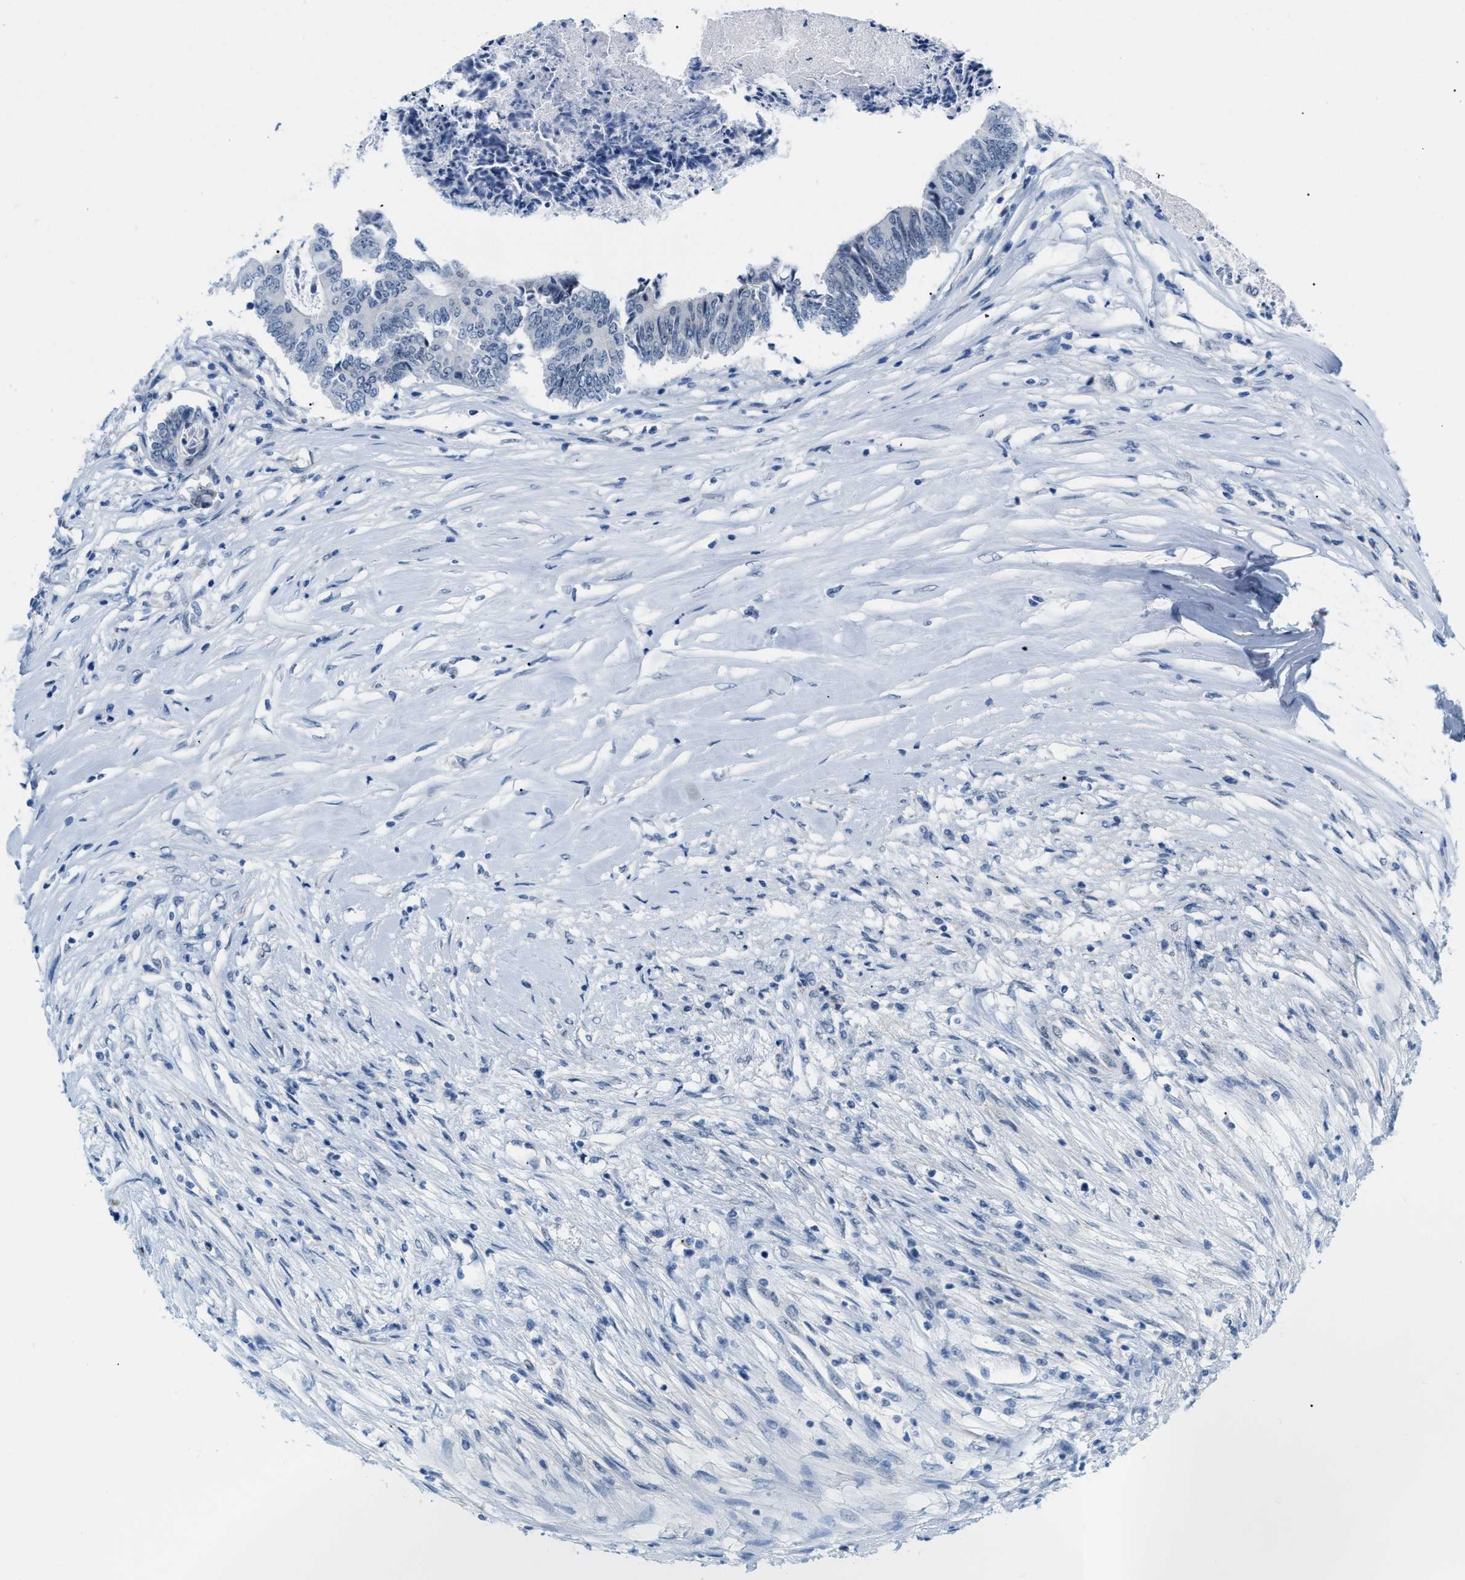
{"staining": {"intensity": "negative", "quantity": "none", "location": "none"}, "tissue": "colorectal cancer", "cell_type": "Tumor cells", "image_type": "cancer", "snomed": [{"axis": "morphology", "description": "Adenocarcinoma, NOS"}, {"axis": "topography", "description": "Rectum"}], "caption": "High magnification brightfield microscopy of colorectal adenocarcinoma stained with DAB (brown) and counterstained with hematoxylin (blue): tumor cells show no significant expression.", "gene": "PHRF1", "patient": {"sex": "male", "age": 63}}